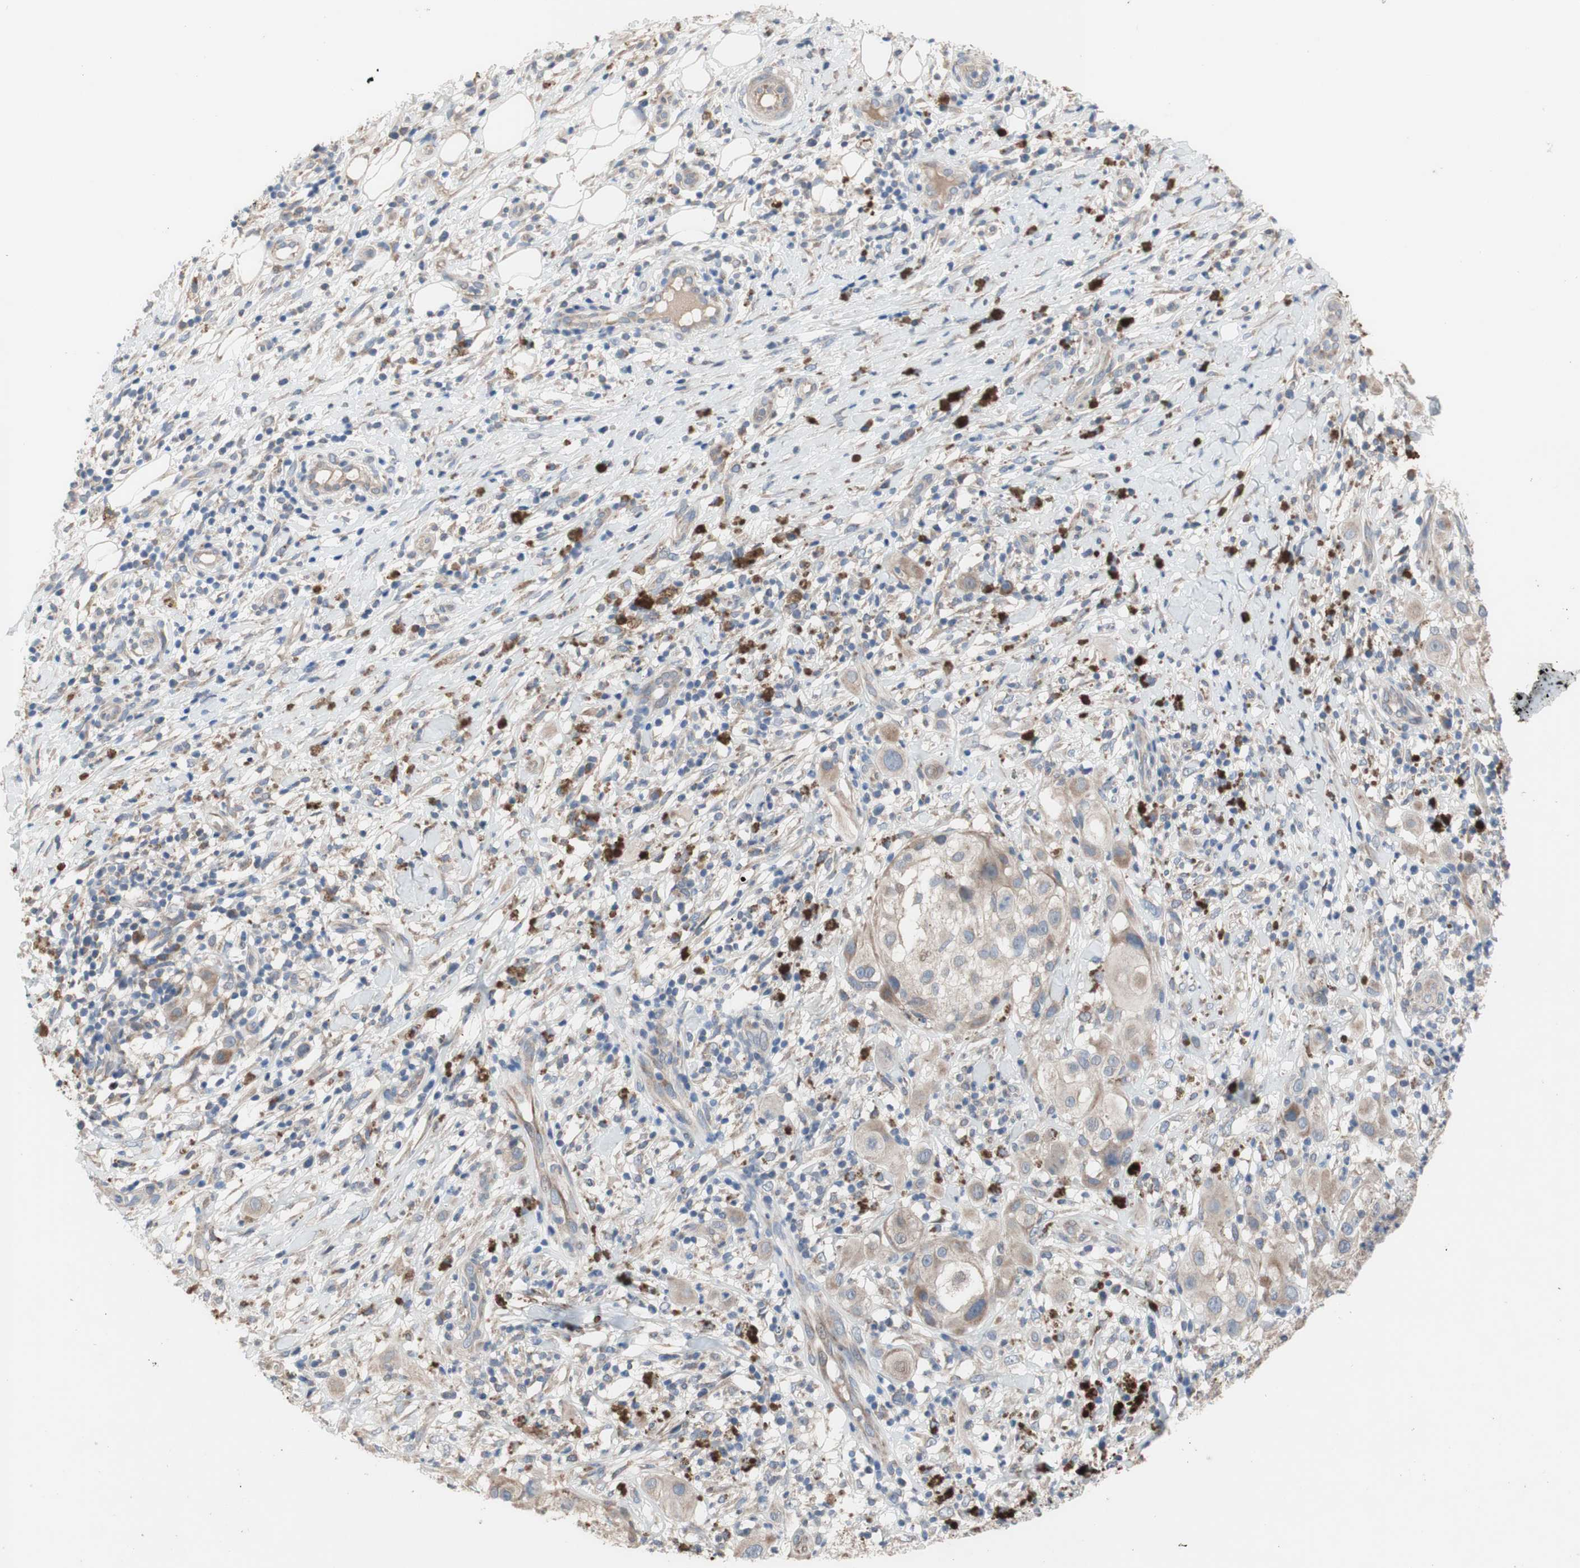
{"staining": {"intensity": "weak", "quantity": ">75%", "location": "cytoplasmic/membranous"}, "tissue": "melanoma", "cell_type": "Tumor cells", "image_type": "cancer", "snomed": [{"axis": "morphology", "description": "Necrosis, NOS"}, {"axis": "morphology", "description": "Malignant melanoma, NOS"}, {"axis": "topography", "description": "Skin"}], "caption": "A brown stain shows weak cytoplasmic/membranous positivity of a protein in melanoma tumor cells.", "gene": "TTC14", "patient": {"sex": "female", "age": 87}}